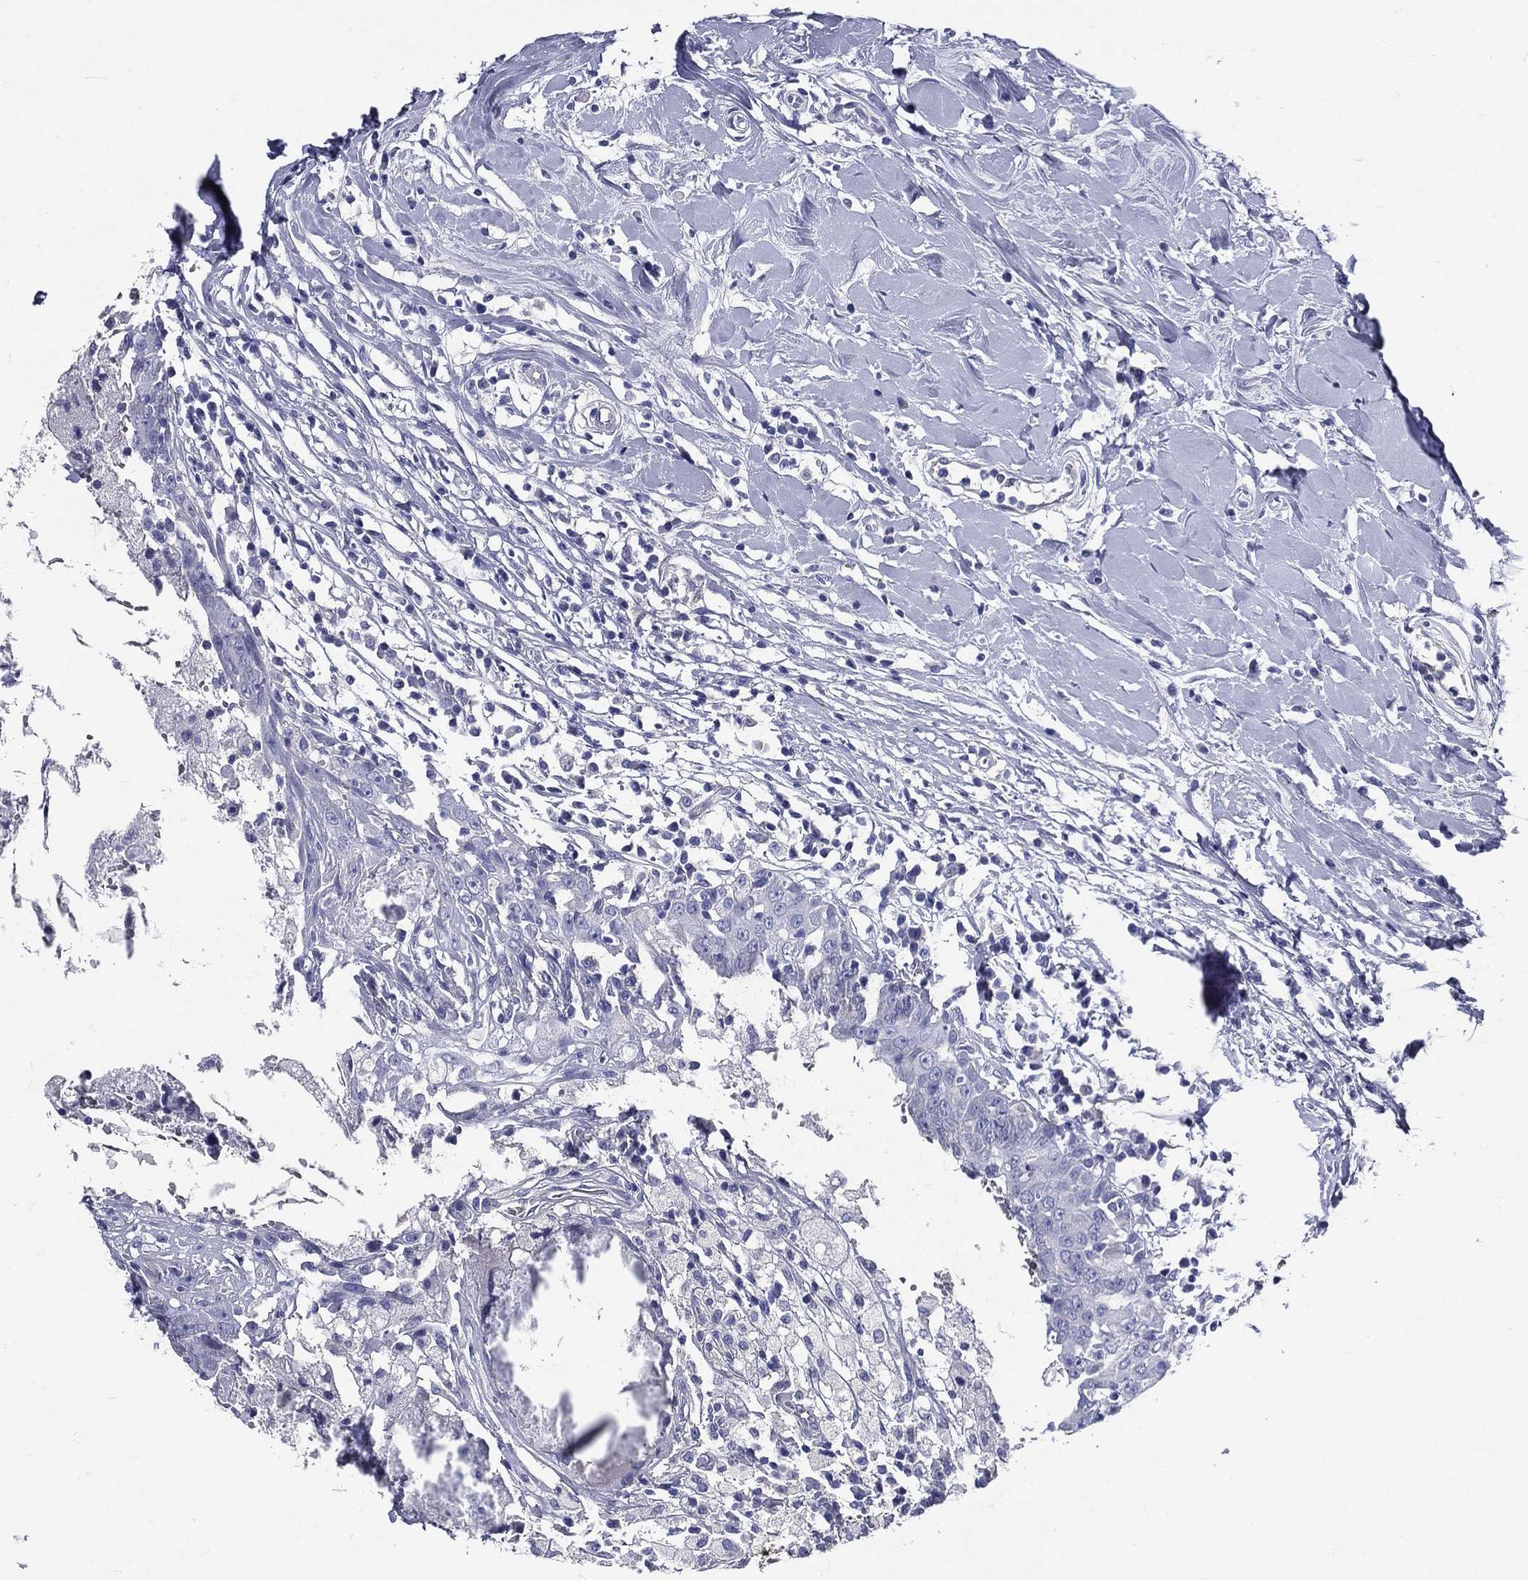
{"staining": {"intensity": "negative", "quantity": "none", "location": "none"}, "tissue": "breast cancer", "cell_type": "Tumor cells", "image_type": "cancer", "snomed": [{"axis": "morphology", "description": "Duct carcinoma"}, {"axis": "topography", "description": "Breast"}], "caption": "A high-resolution histopathology image shows IHC staining of breast cancer, which shows no significant staining in tumor cells. (Stains: DAB (3,3'-diaminobenzidine) immunohistochemistry (IHC) with hematoxylin counter stain, Microscopy: brightfield microscopy at high magnification).", "gene": "DPYS", "patient": {"sex": "female", "age": 27}}